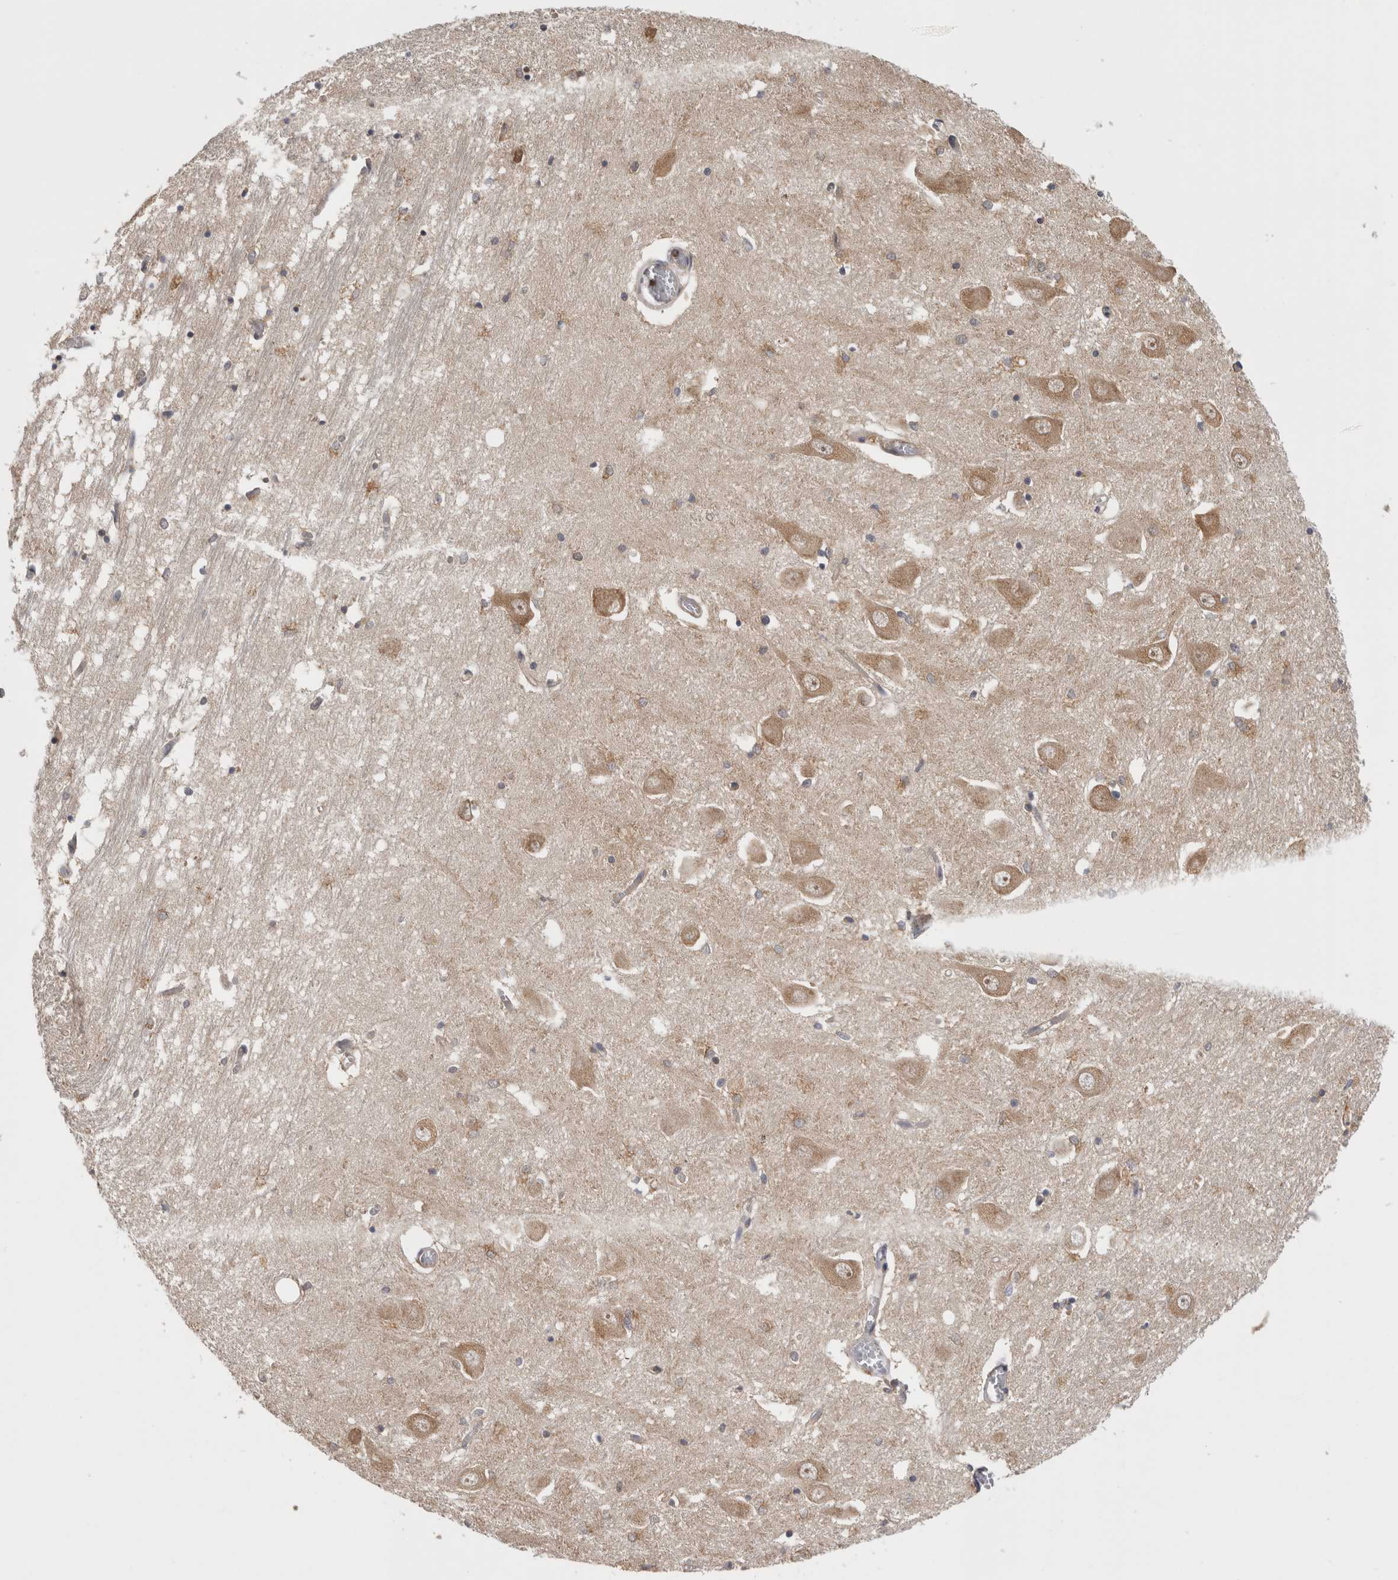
{"staining": {"intensity": "moderate", "quantity": "<25%", "location": "cytoplasmic/membranous"}, "tissue": "hippocampus", "cell_type": "Glial cells", "image_type": "normal", "snomed": [{"axis": "morphology", "description": "Normal tissue, NOS"}, {"axis": "topography", "description": "Hippocampus"}], "caption": "Immunohistochemistry photomicrograph of unremarkable hippocampus: human hippocampus stained using IHC exhibits low levels of moderate protein expression localized specifically in the cytoplasmic/membranous of glial cells, appearing as a cytoplasmic/membranous brown color.", "gene": "GRIK2", "patient": {"sex": "male", "age": 70}}